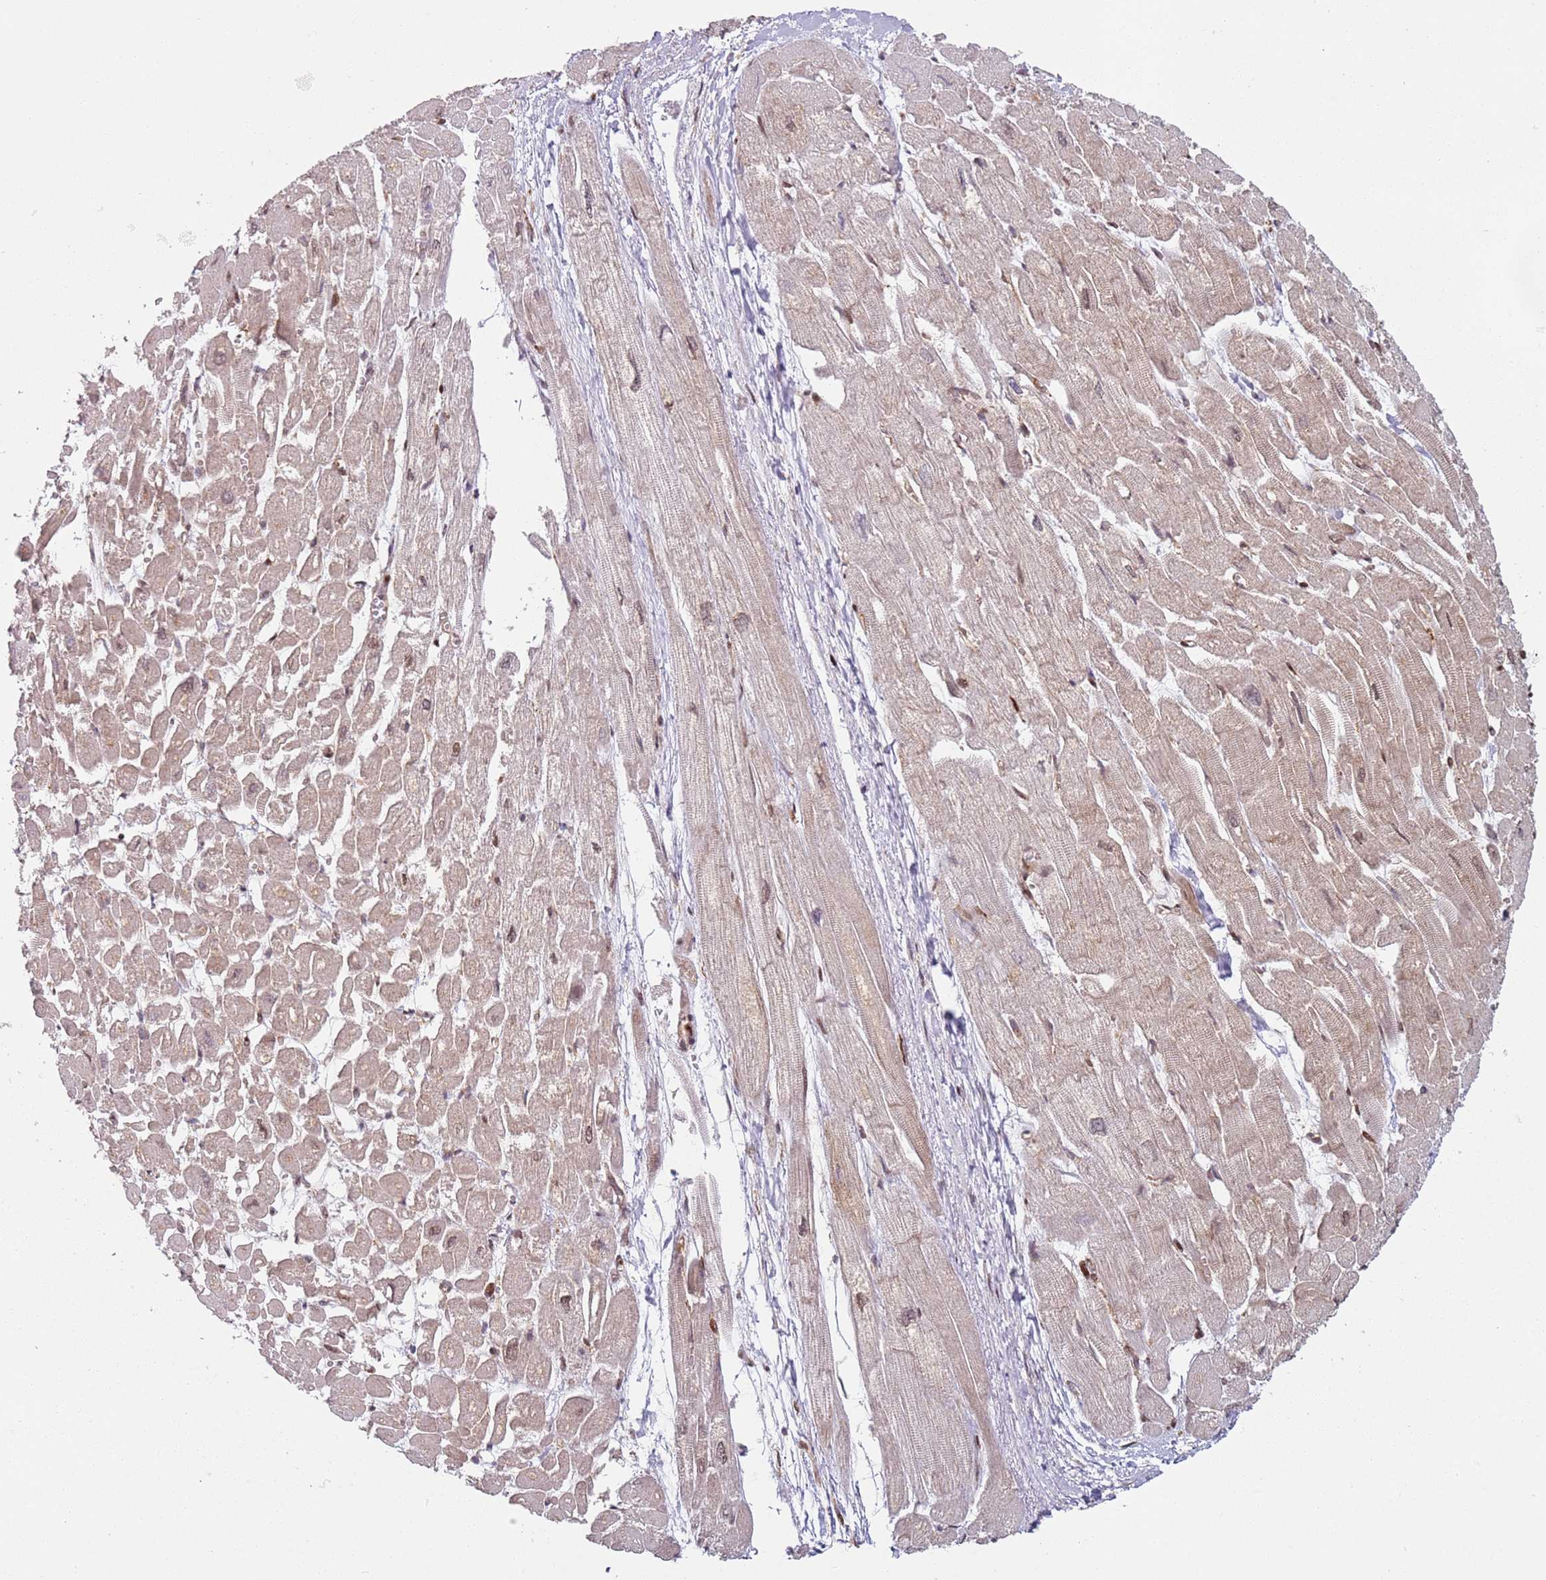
{"staining": {"intensity": "weak", "quantity": ">75%", "location": "cytoplasmic/membranous,nuclear"}, "tissue": "heart muscle", "cell_type": "Cardiomyocytes", "image_type": "normal", "snomed": [{"axis": "morphology", "description": "Normal tissue, NOS"}, {"axis": "topography", "description": "Heart"}], "caption": "Protein expression analysis of benign heart muscle exhibits weak cytoplasmic/membranous,nuclear staining in about >75% of cardiomyocytes.", "gene": "HNRNPLL", "patient": {"sex": "male", "age": 54}}